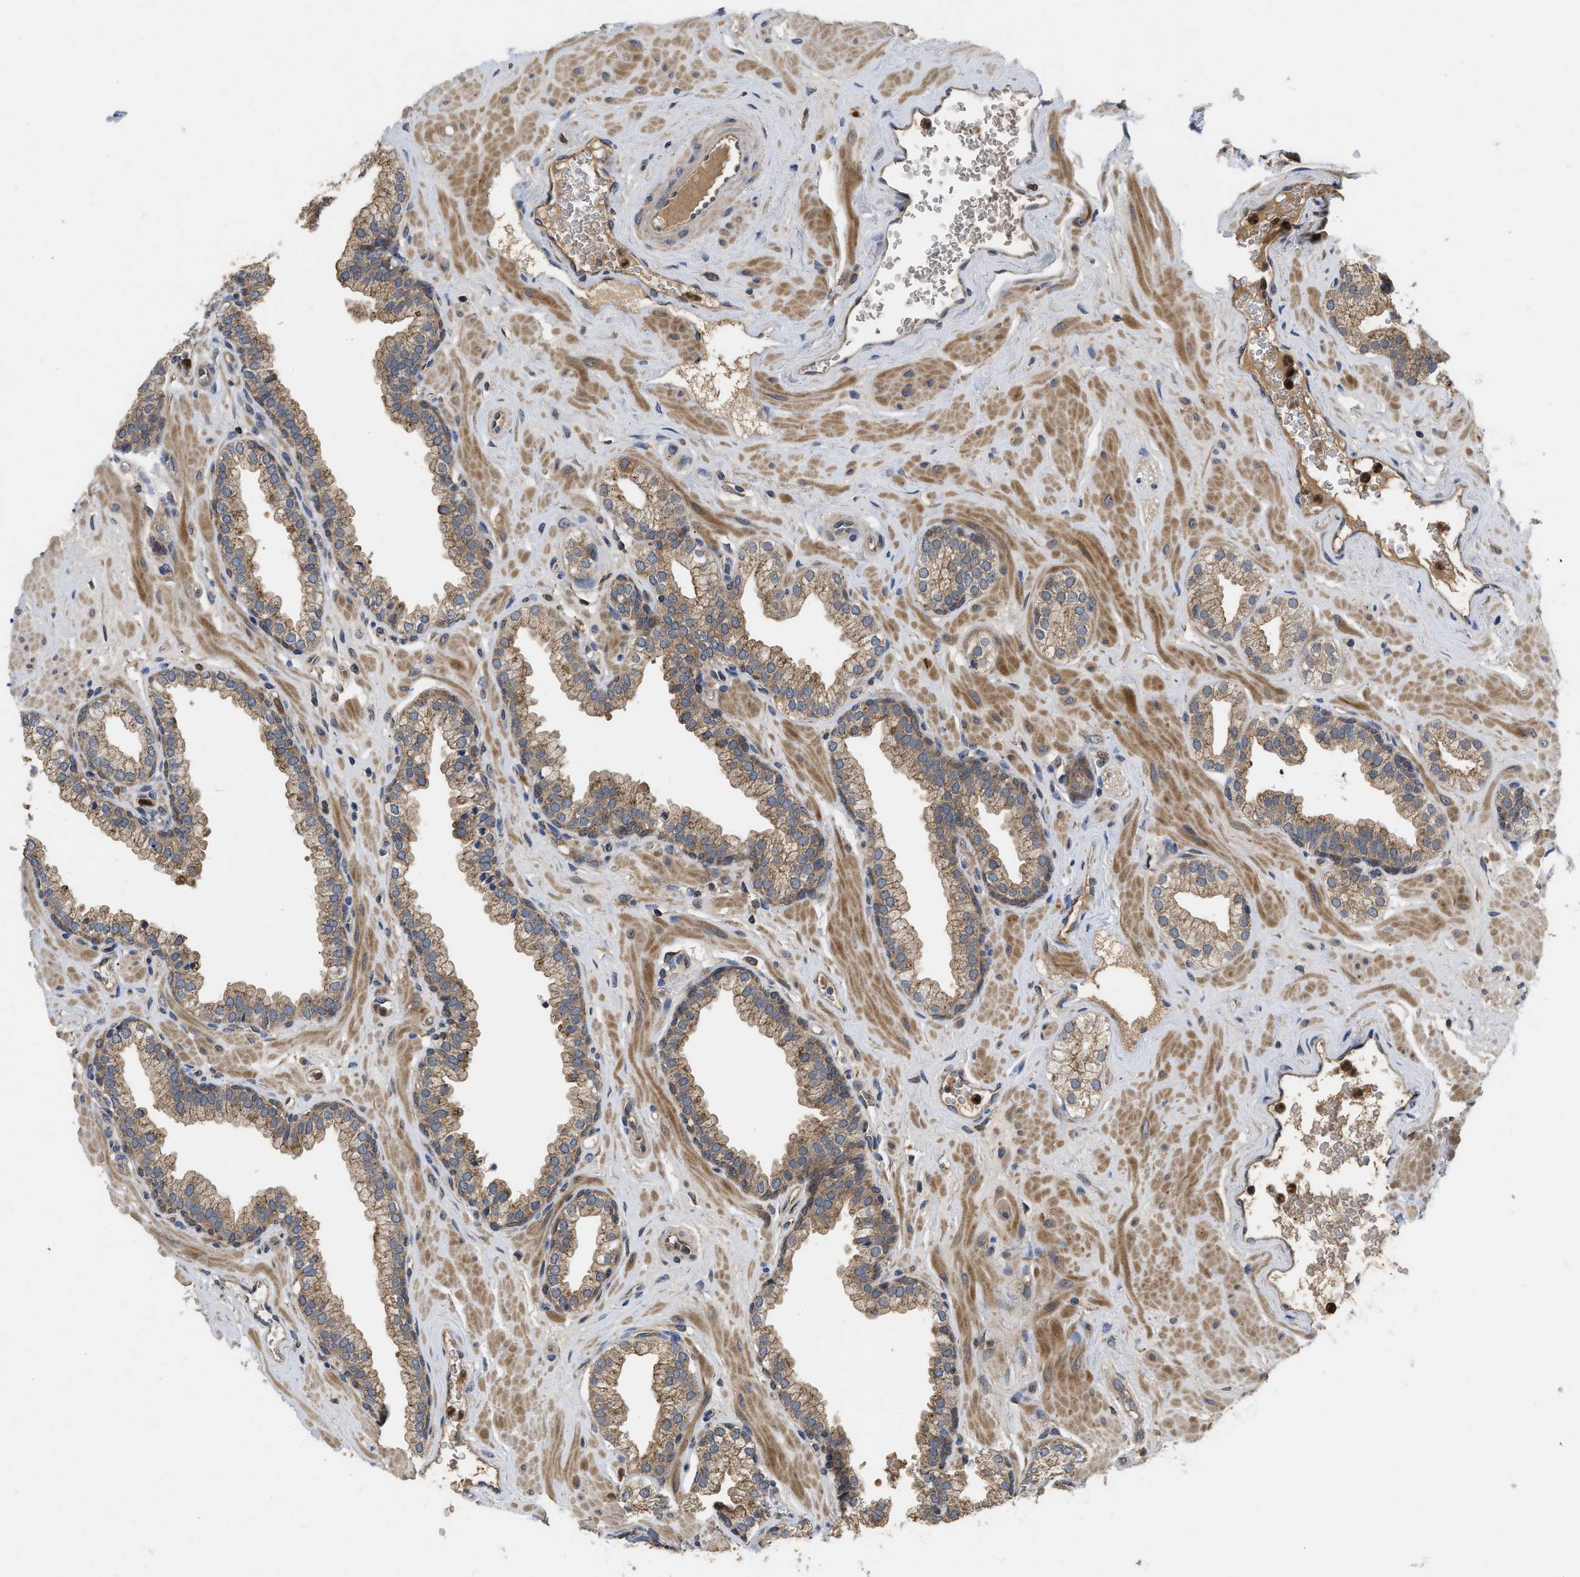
{"staining": {"intensity": "weak", "quantity": ">75%", "location": "cytoplasmic/membranous"}, "tissue": "prostate", "cell_type": "Glandular cells", "image_type": "normal", "snomed": [{"axis": "morphology", "description": "Normal tissue, NOS"}, {"axis": "morphology", "description": "Urothelial carcinoma, Low grade"}, {"axis": "topography", "description": "Urinary bladder"}, {"axis": "topography", "description": "Prostate"}], "caption": "Immunohistochemical staining of normal human prostate shows >75% levels of weak cytoplasmic/membranous protein staining in about >75% of glandular cells.", "gene": "RNF216", "patient": {"sex": "male", "age": 60}}